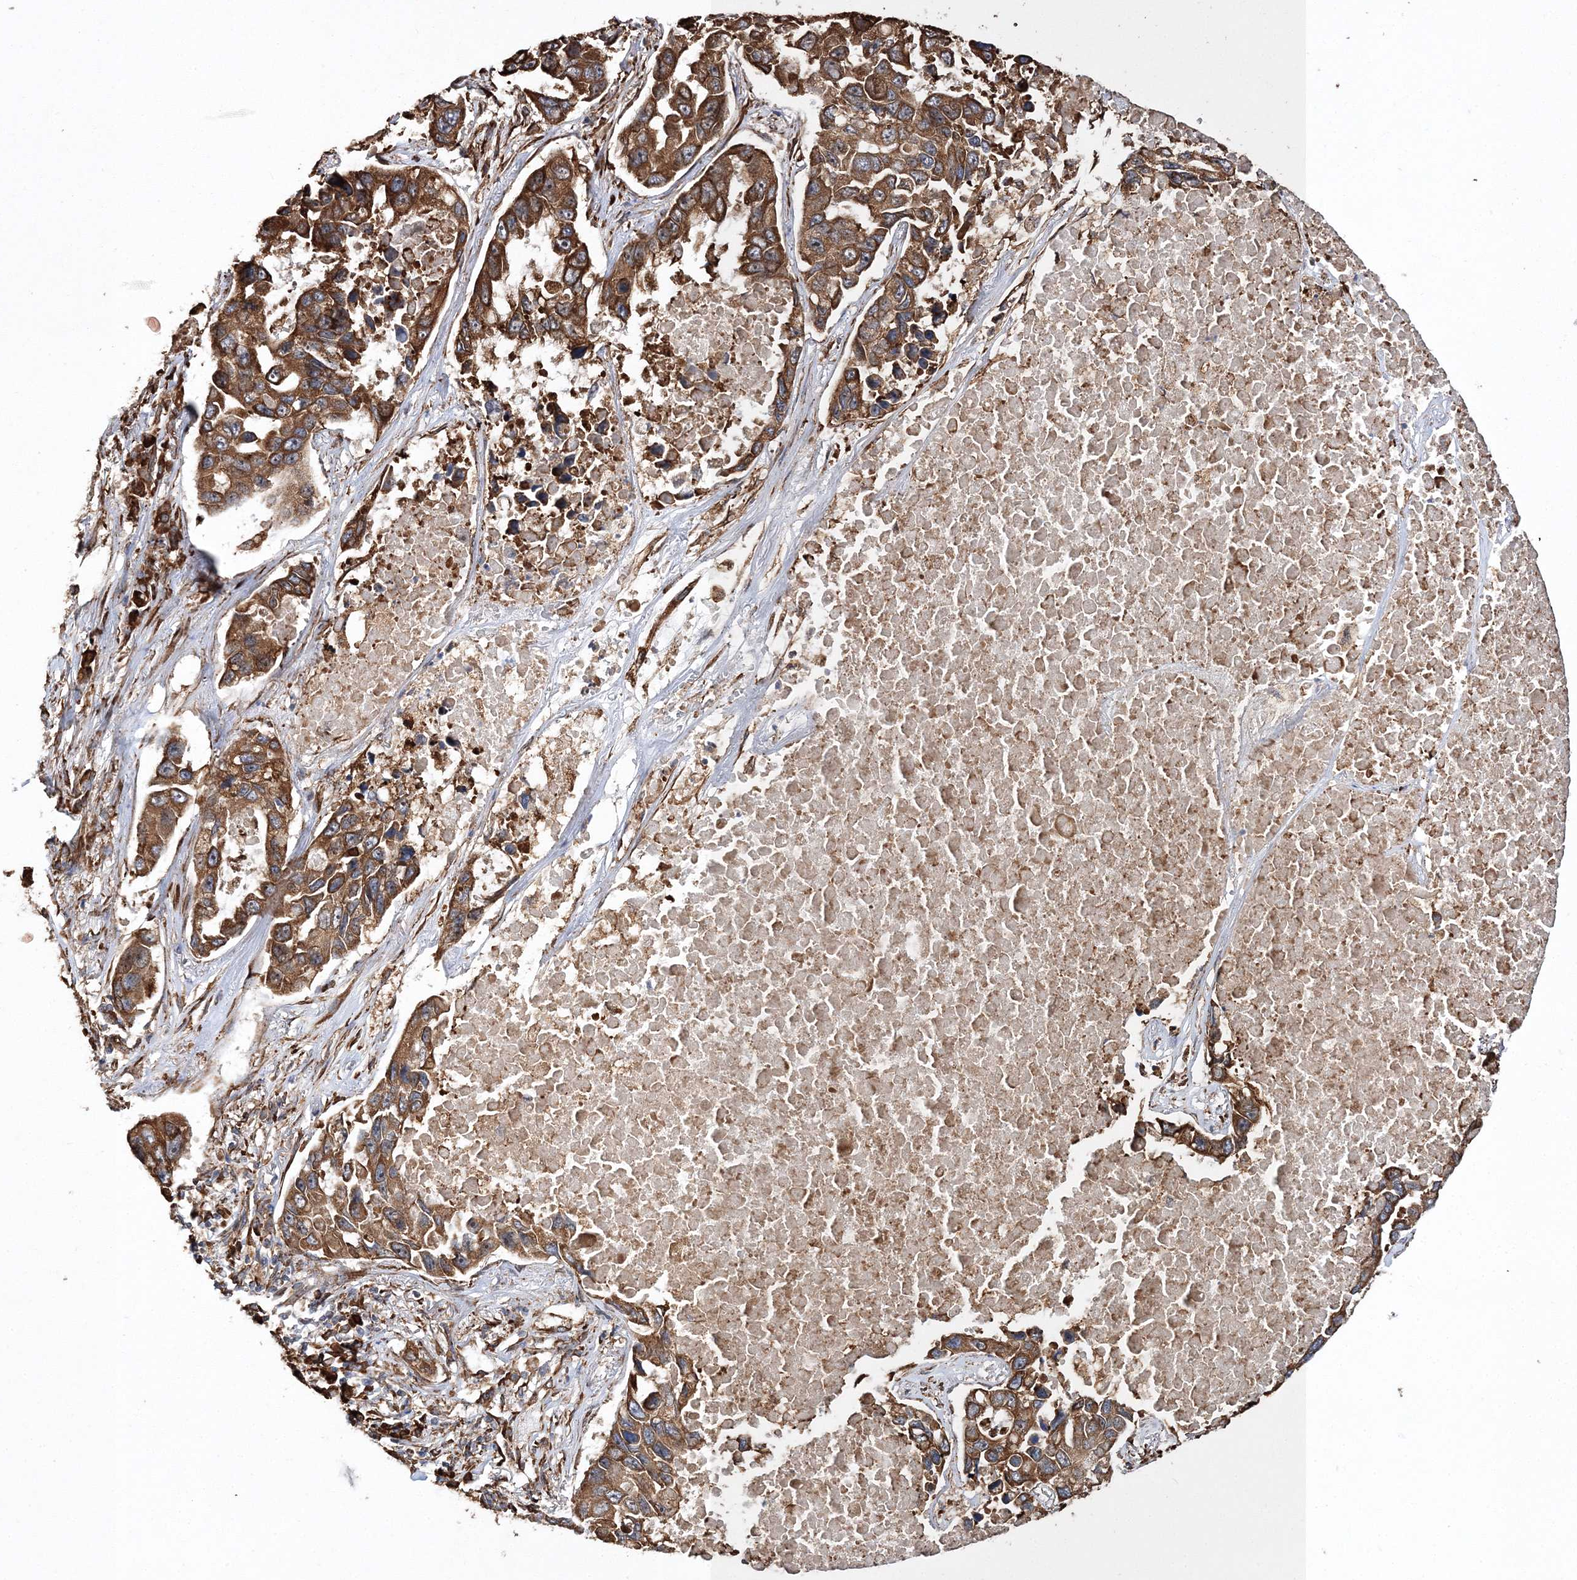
{"staining": {"intensity": "strong", "quantity": ">75%", "location": "cytoplasmic/membranous"}, "tissue": "lung cancer", "cell_type": "Tumor cells", "image_type": "cancer", "snomed": [{"axis": "morphology", "description": "Adenocarcinoma, NOS"}, {"axis": "topography", "description": "Lung"}], "caption": "An immunohistochemistry histopathology image of neoplastic tissue is shown. Protein staining in brown labels strong cytoplasmic/membranous positivity in lung cancer within tumor cells. Using DAB (3,3'-diaminobenzidine) (brown) and hematoxylin (blue) stains, captured at high magnification using brightfield microscopy.", "gene": "SCRN3", "patient": {"sex": "male", "age": 64}}